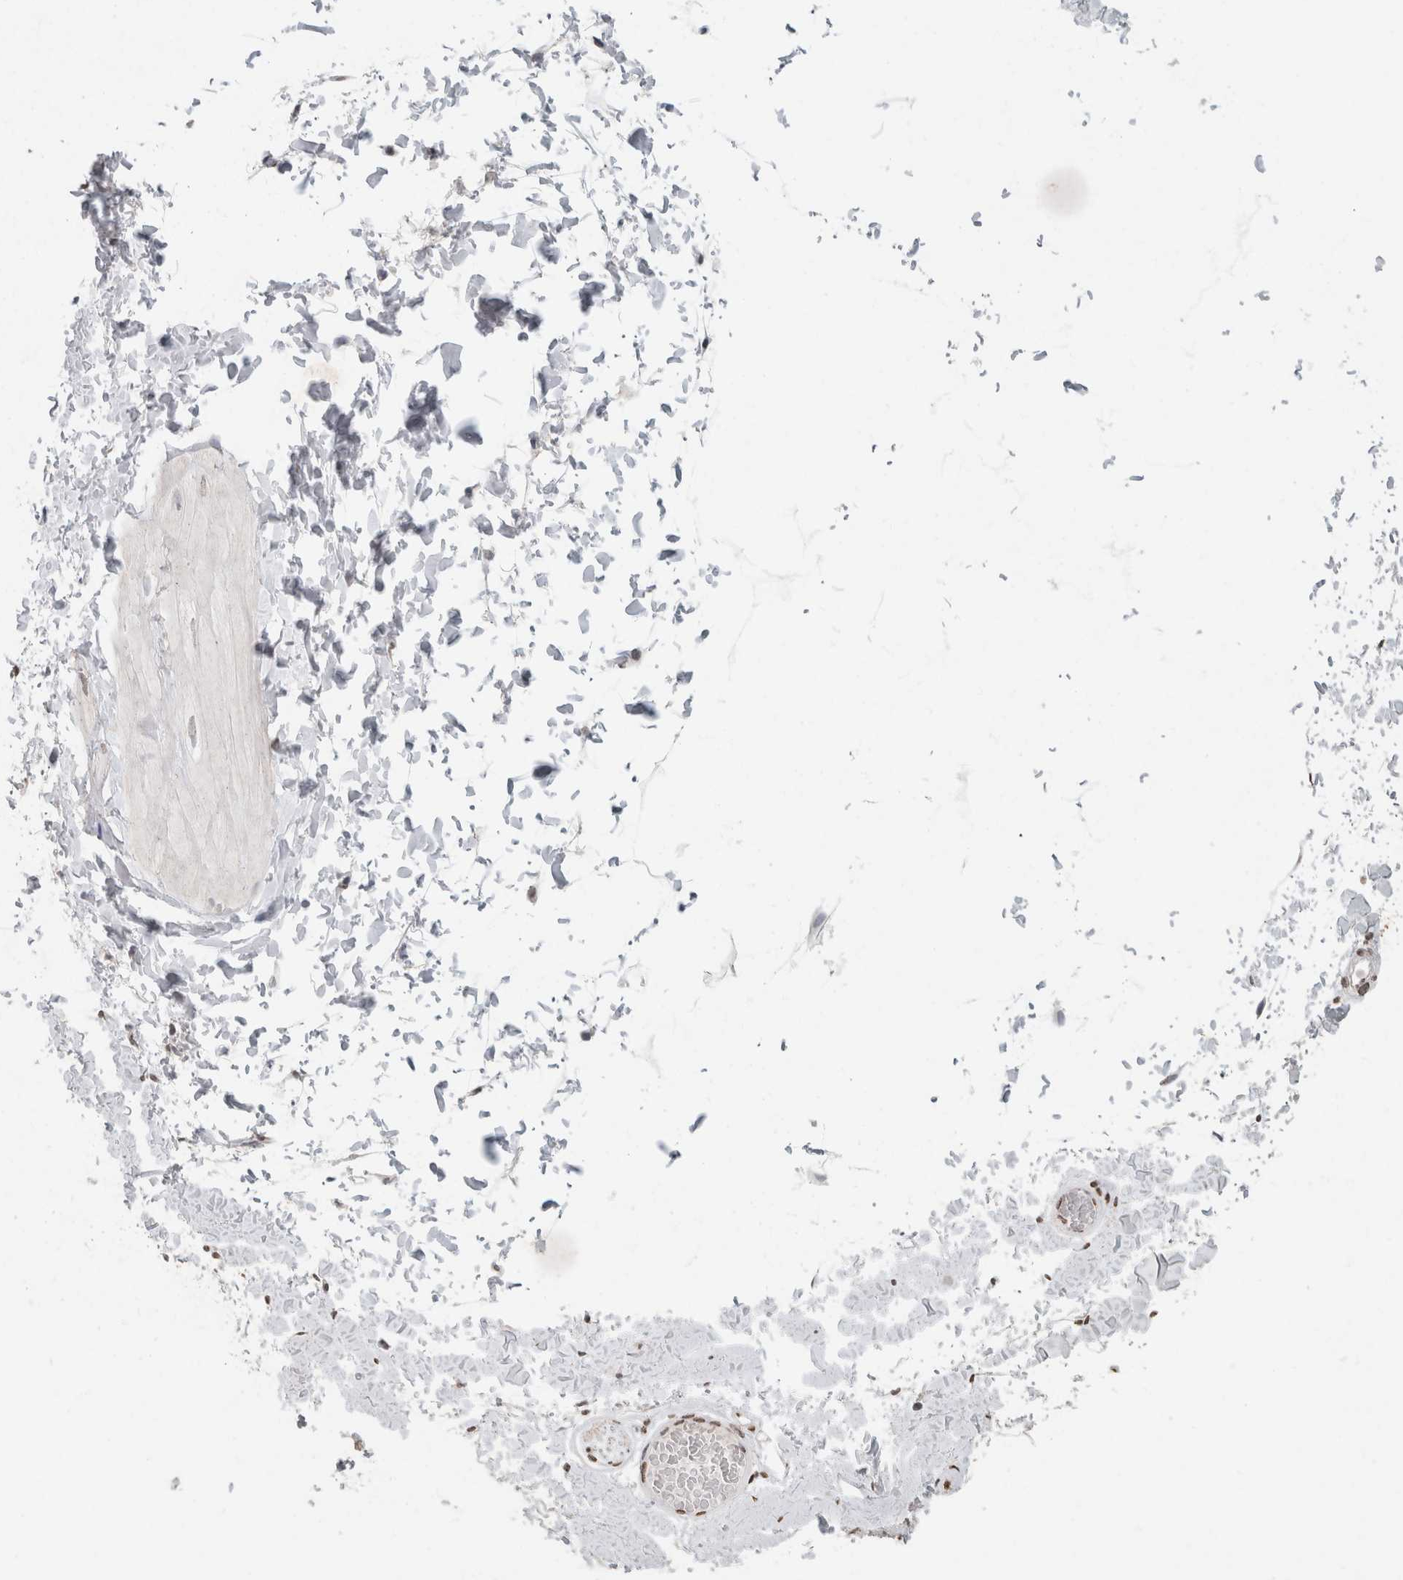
{"staining": {"intensity": "moderate", "quantity": "<25%", "location": "cytoplasmic/membranous"}, "tissue": "adipose tissue", "cell_type": "Adipocytes", "image_type": "normal", "snomed": [{"axis": "morphology", "description": "Normal tissue, NOS"}, {"axis": "topography", "description": "Adipose tissue"}, {"axis": "topography", "description": "Vascular tissue"}, {"axis": "topography", "description": "Peripheral nerve tissue"}], "caption": "Protein staining by immunohistochemistry (IHC) shows moderate cytoplasmic/membranous expression in about <25% of adipocytes in normal adipose tissue.", "gene": "CNTN1", "patient": {"sex": "male", "age": 25}}